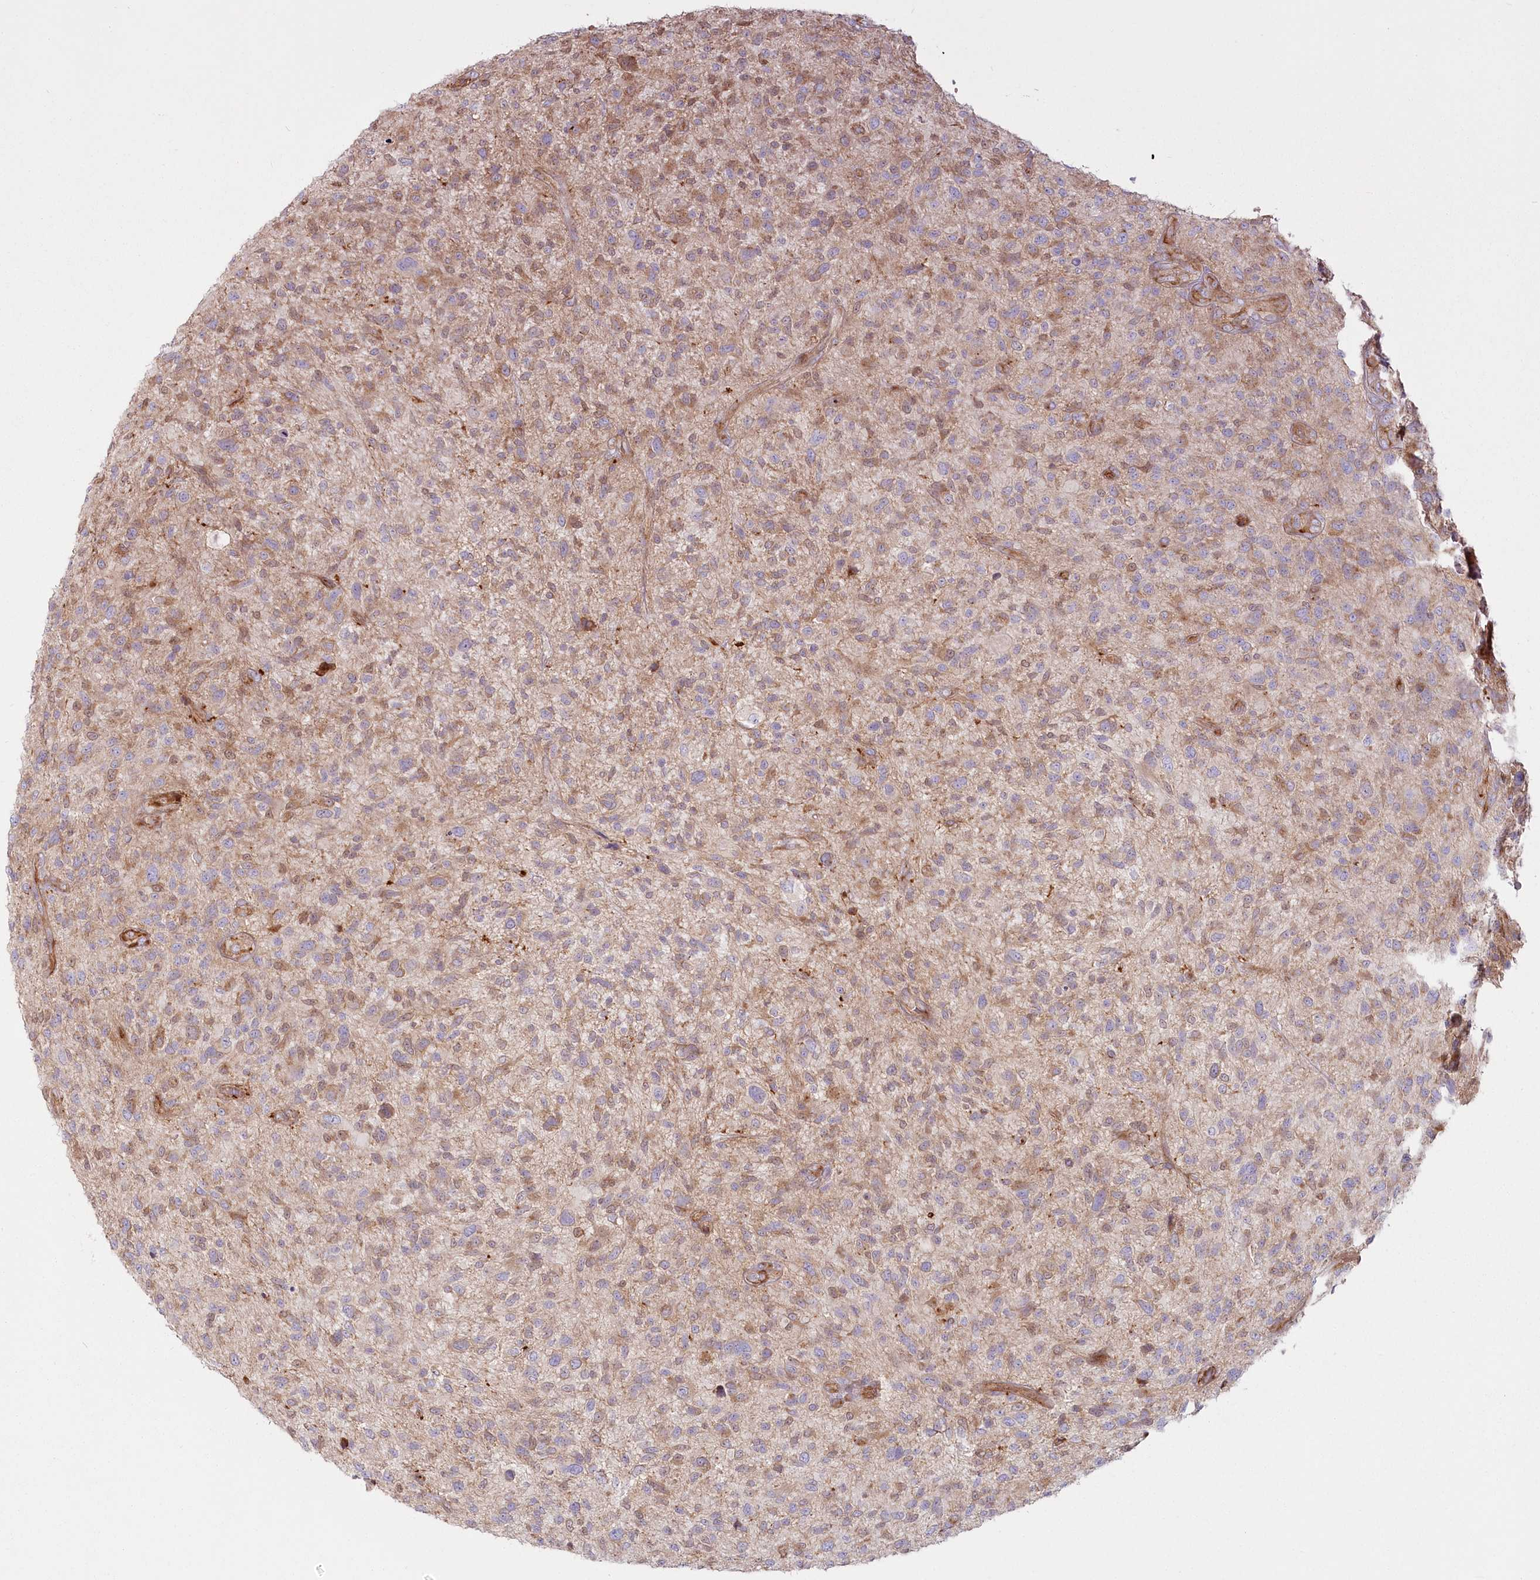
{"staining": {"intensity": "weak", "quantity": "25%-75%", "location": "cytoplasmic/membranous"}, "tissue": "glioma", "cell_type": "Tumor cells", "image_type": "cancer", "snomed": [{"axis": "morphology", "description": "Glioma, malignant, High grade"}, {"axis": "topography", "description": "Brain"}], "caption": "A histopathology image showing weak cytoplasmic/membranous expression in approximately 25%-75% of tumor cells in malignant glioma (high-grade), as visualized by brown immunohistochemical staining.", "gene": "HARS2", "patient": {"sex": "male", "age": 47}}